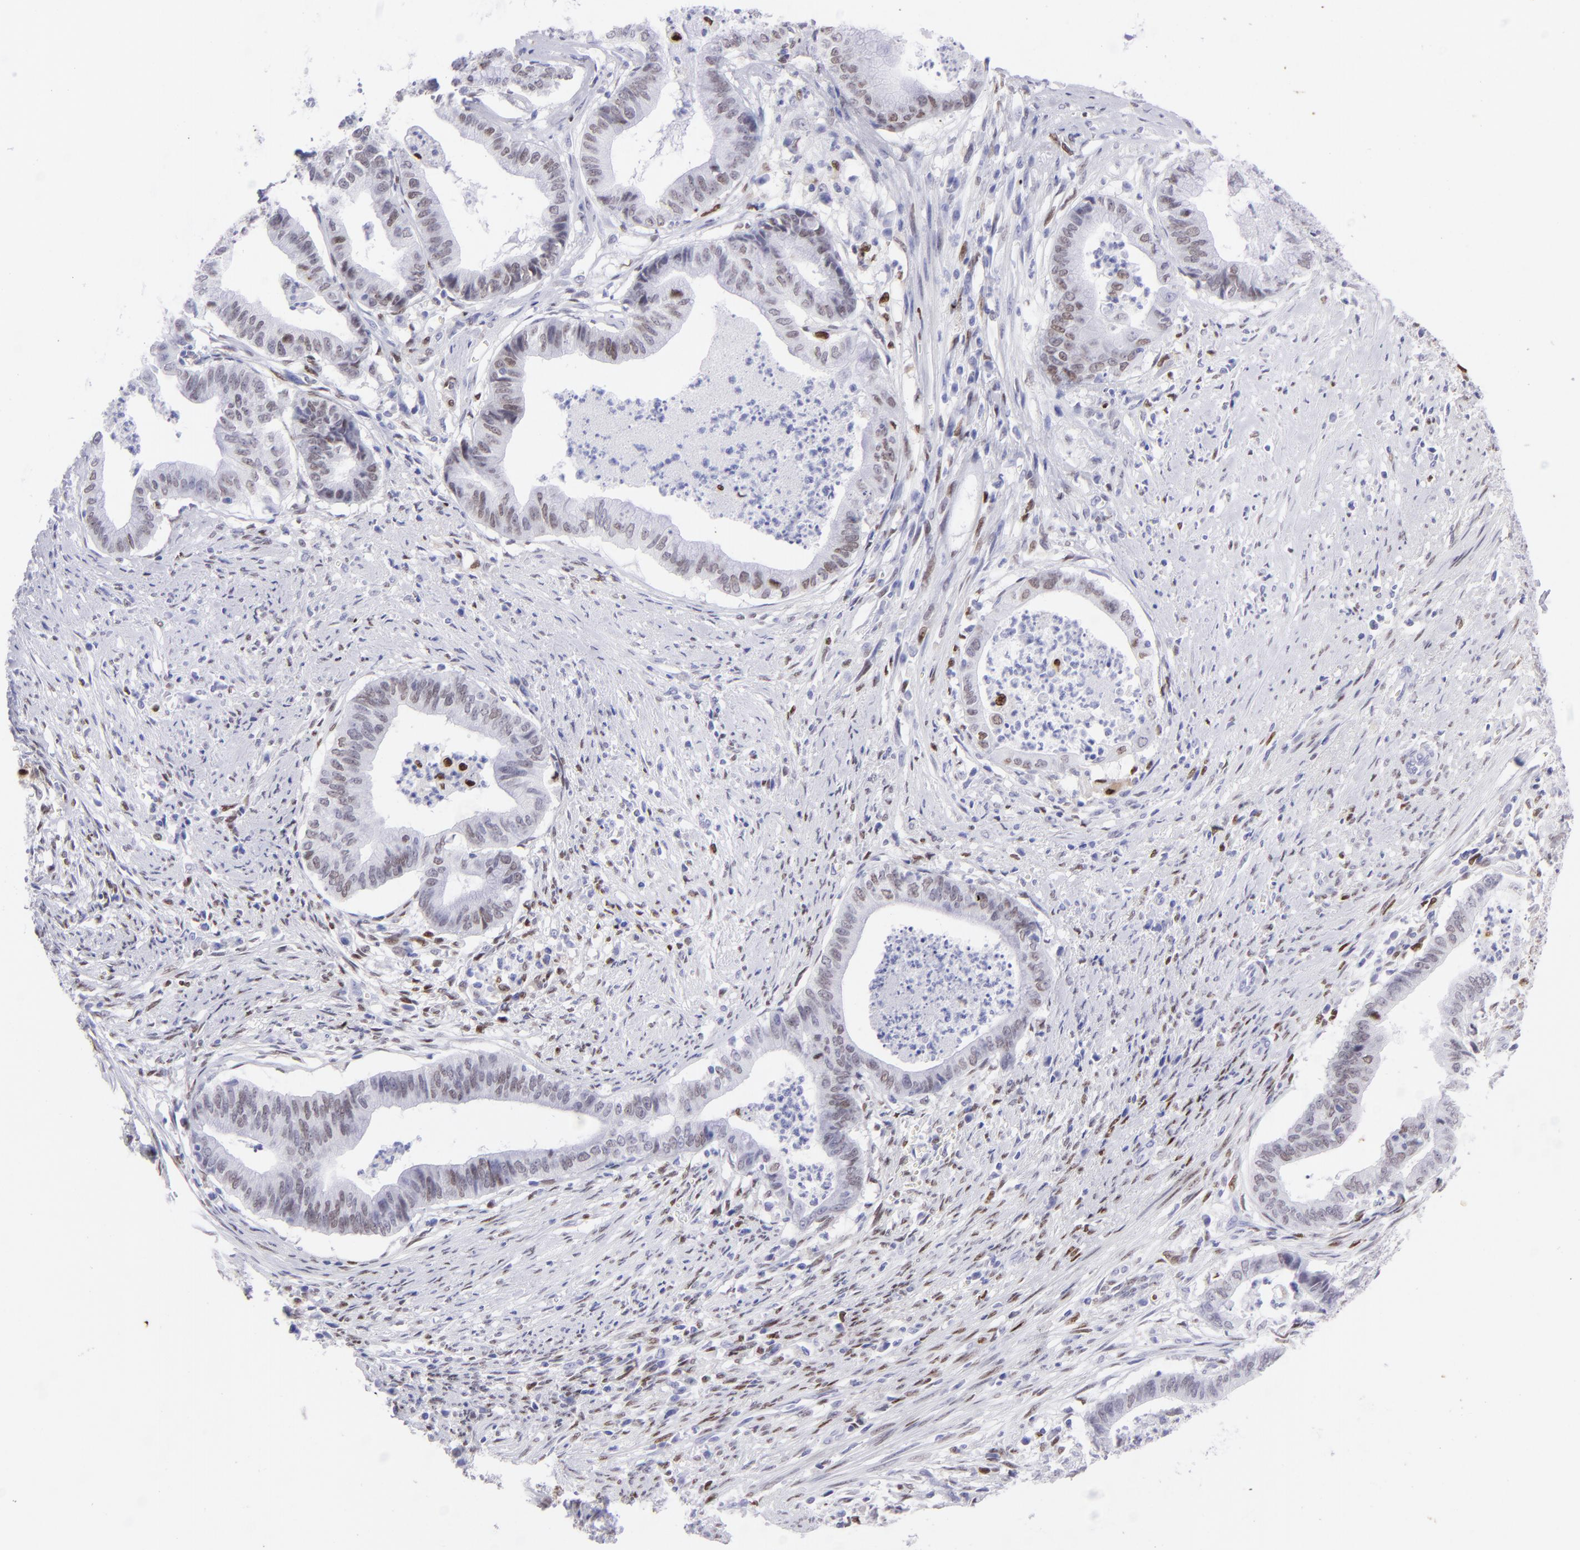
{"staining": {"intensity": "negative", "quantity": "none", "location": "none"}, "tissue": "endometrial cancer", "cell_type": "Tumor cells", "image_type": "cancer", "snomed": [{"axis": "morphology", "description": "Necrosis, NOS"}, {"axis": "morphology", "description": "Adenocarcinoma, NOS"}, {"axis": "topography", "description": "Endometrium"}], "caption": "Immunohistochemistry (IHC) histopathology image of neoplastic tissue: endometrial cancer (adenocarcinoma) stained with DAB displays no significant protein staining in tumor cells. (DAB immunohistochemistry (IHC) with hematoxylin counter stain).", "gene": "MITF", "patient": {"sex": "female", "age": 79}}